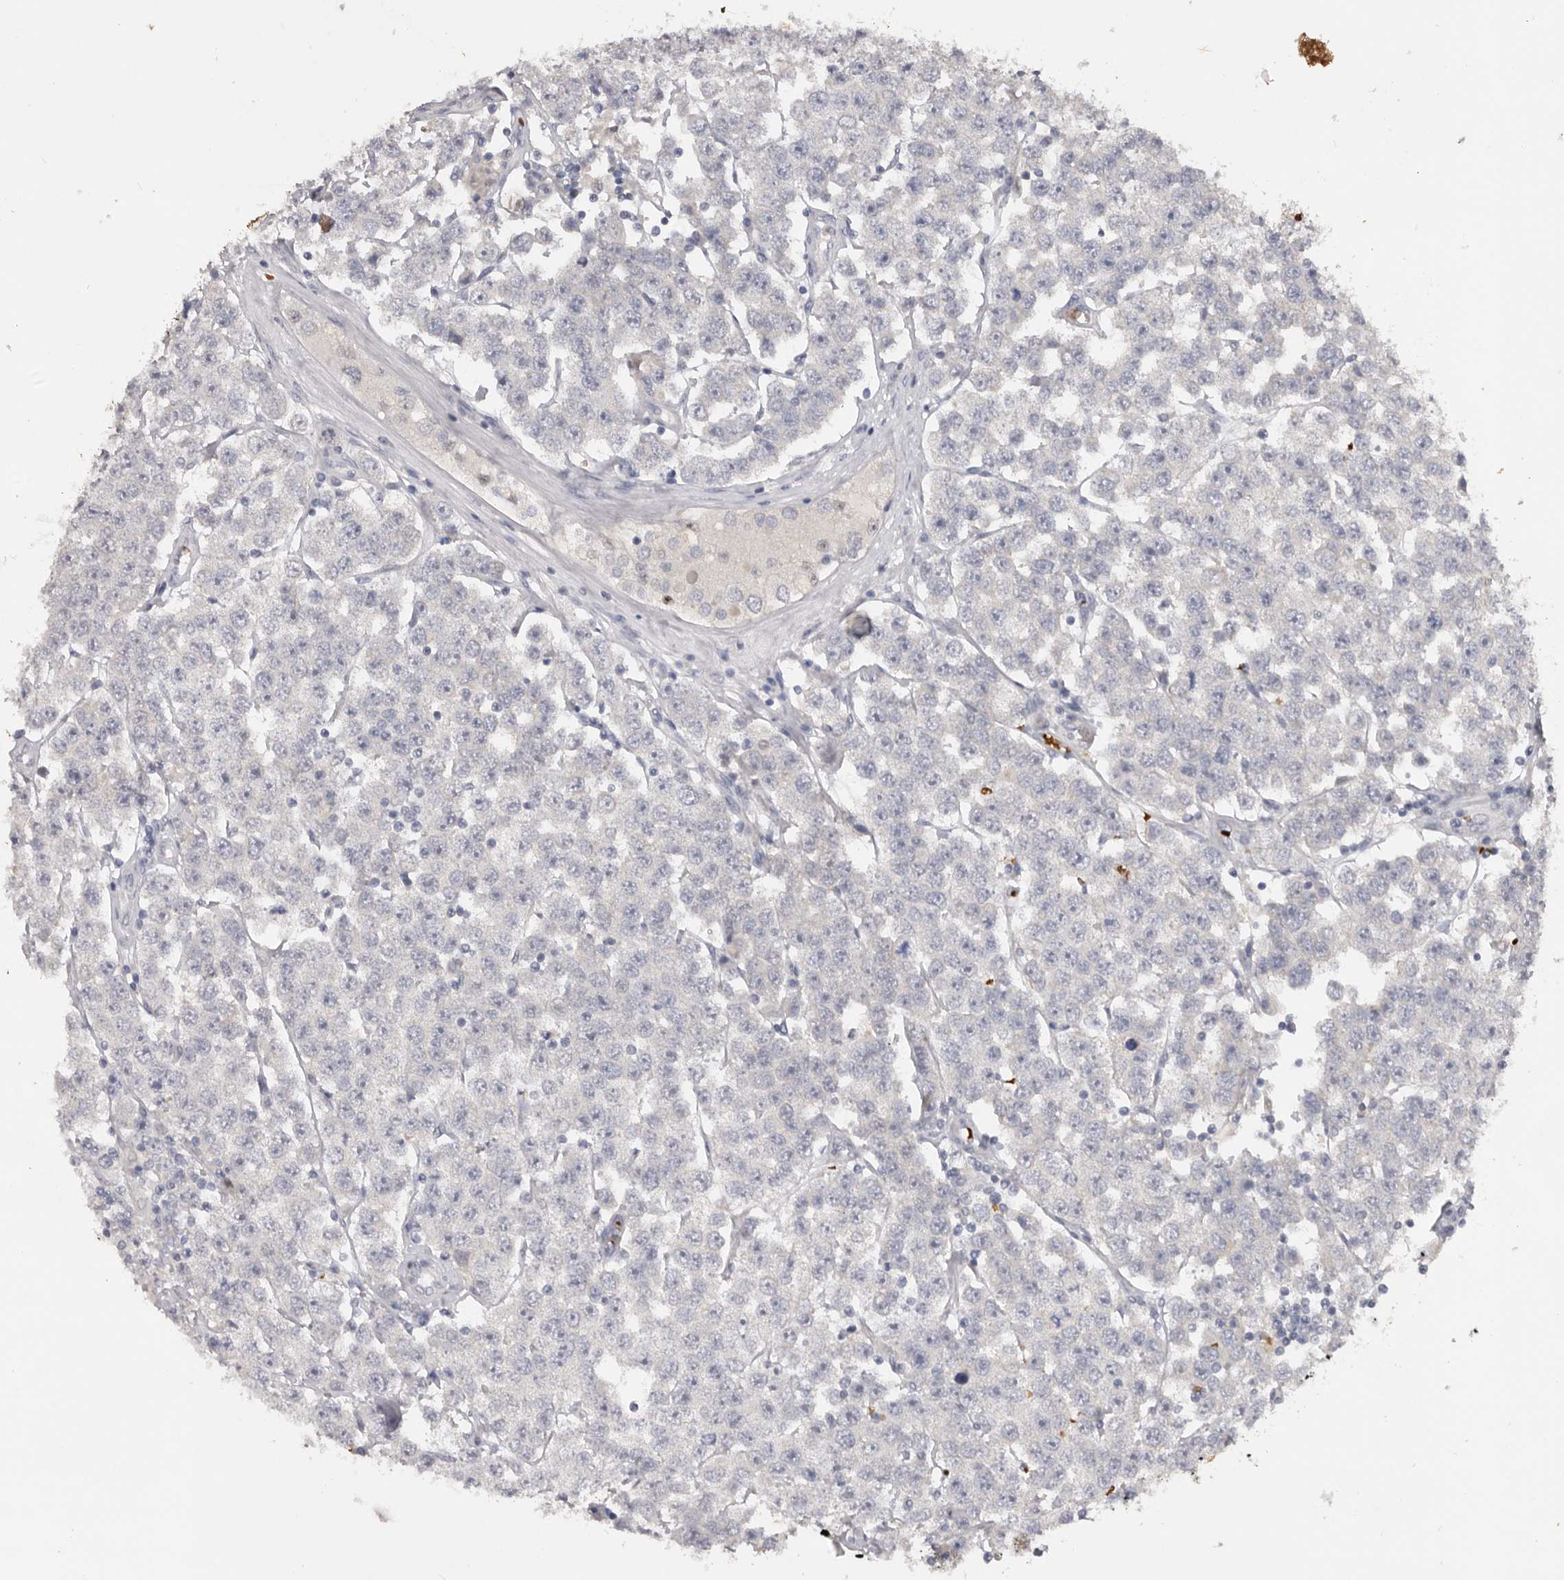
{"staining": {"intensity": "negative", "quantity": "none", "location": "none"}, "tissue": "testis cancer", "cell_type": "Tumor cells", "image_type": "cancer", "snomed": [{"axis": "morphology", "description": "Seminoma, NOS"}, {"axis": "topography", "description": "Testis"}], "caption": "Tumor cells are negative for protein expression in human seminoma (testis). (IHC, brightfield microscopy, high magnification).", "gene": "TNR", "patient": {"sex": "male", "age": 28}}